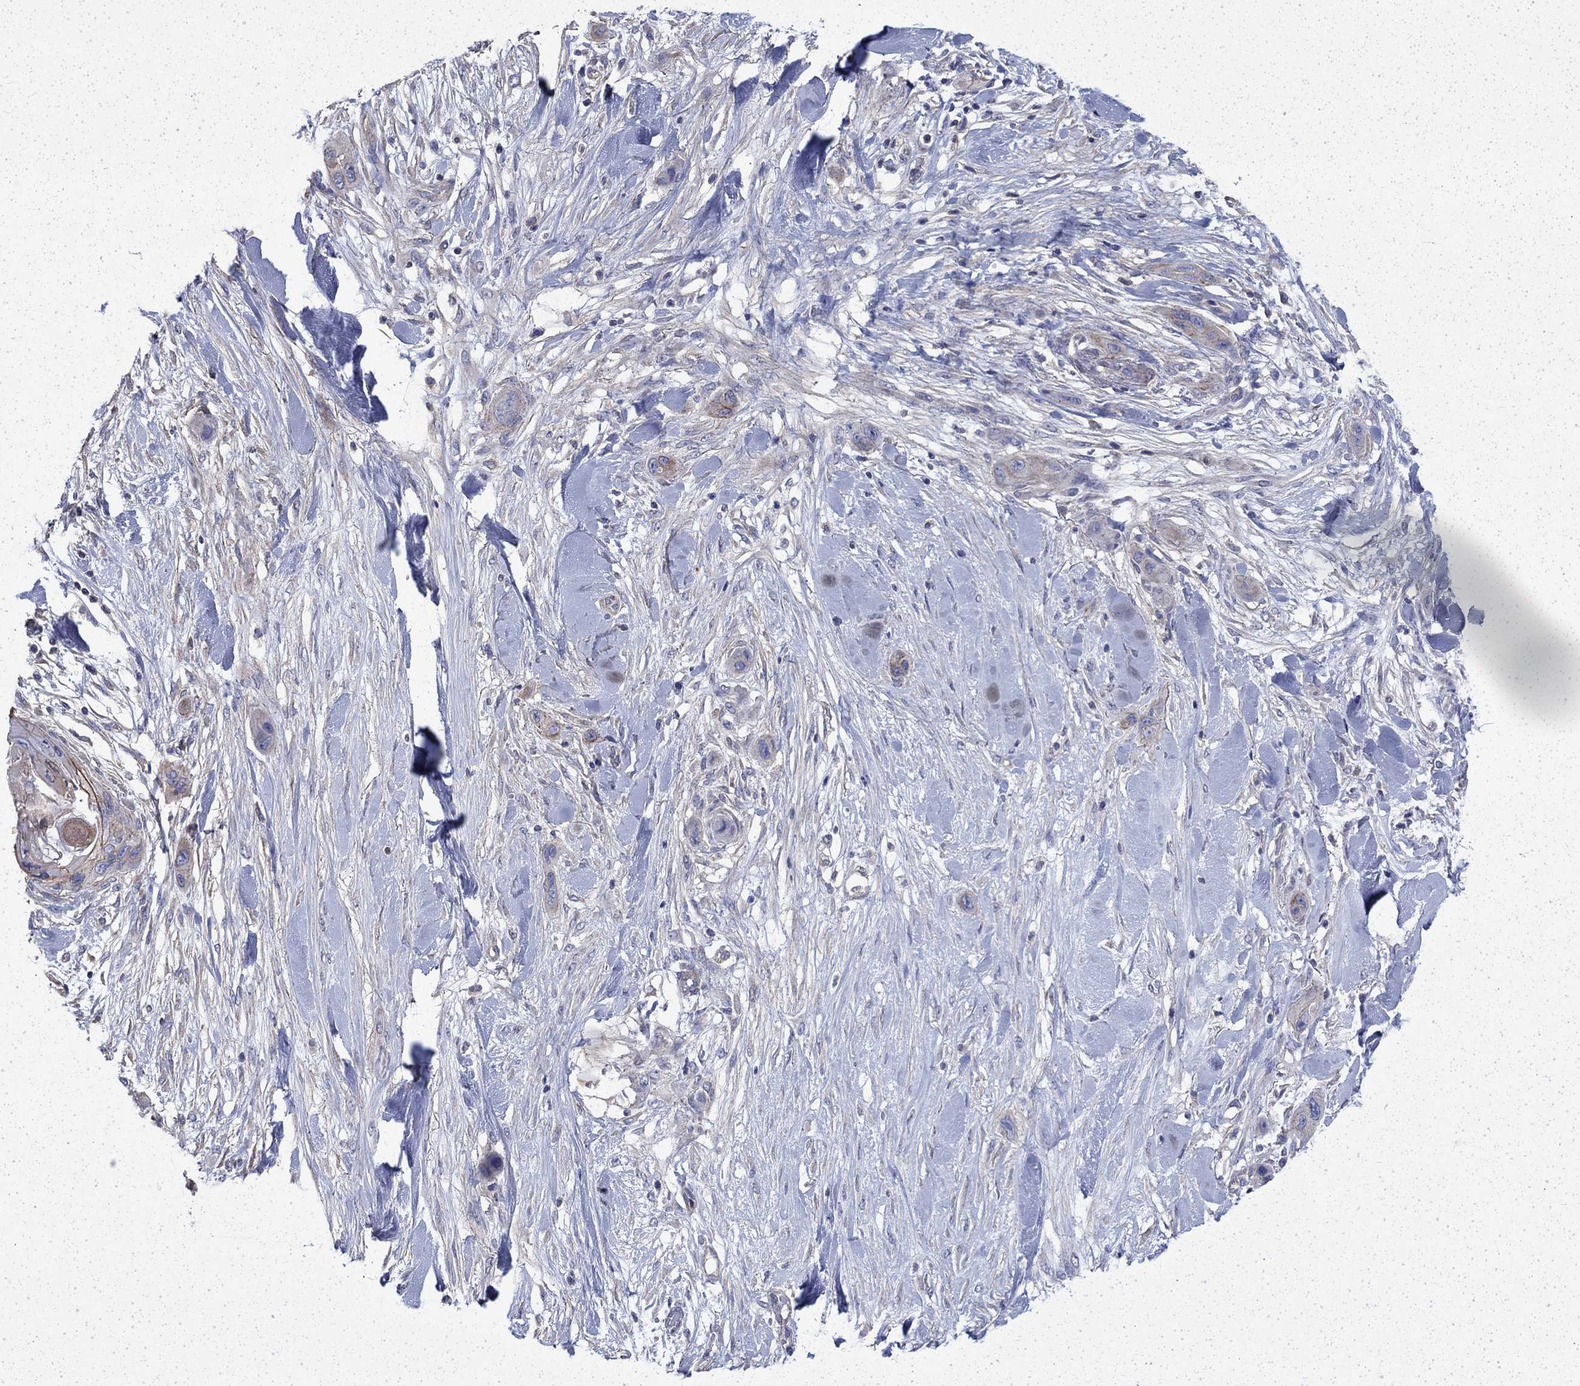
{"staining": {"intensity": "strong", "quantity": "<25%", "location": "cytoplasmic/membranous"}, "tissue": "skin cancer", "cell_type": "Tumor cells", "image_type": "cancer", "snomed": [{"axis": "morphology", "description": "Squamous cell carcinoma, NOS"}, {"axis": "topography", "description": "Skin"}], "caption": "Immunohistochemical staining of human skin cancer (squamous cell carcinoma) exhibits strong cytoplasmic/membranous protein expression in about <25% of tumor cells.", "gene": "DTNA", "patient": {"sex": "male", "age": 79}}